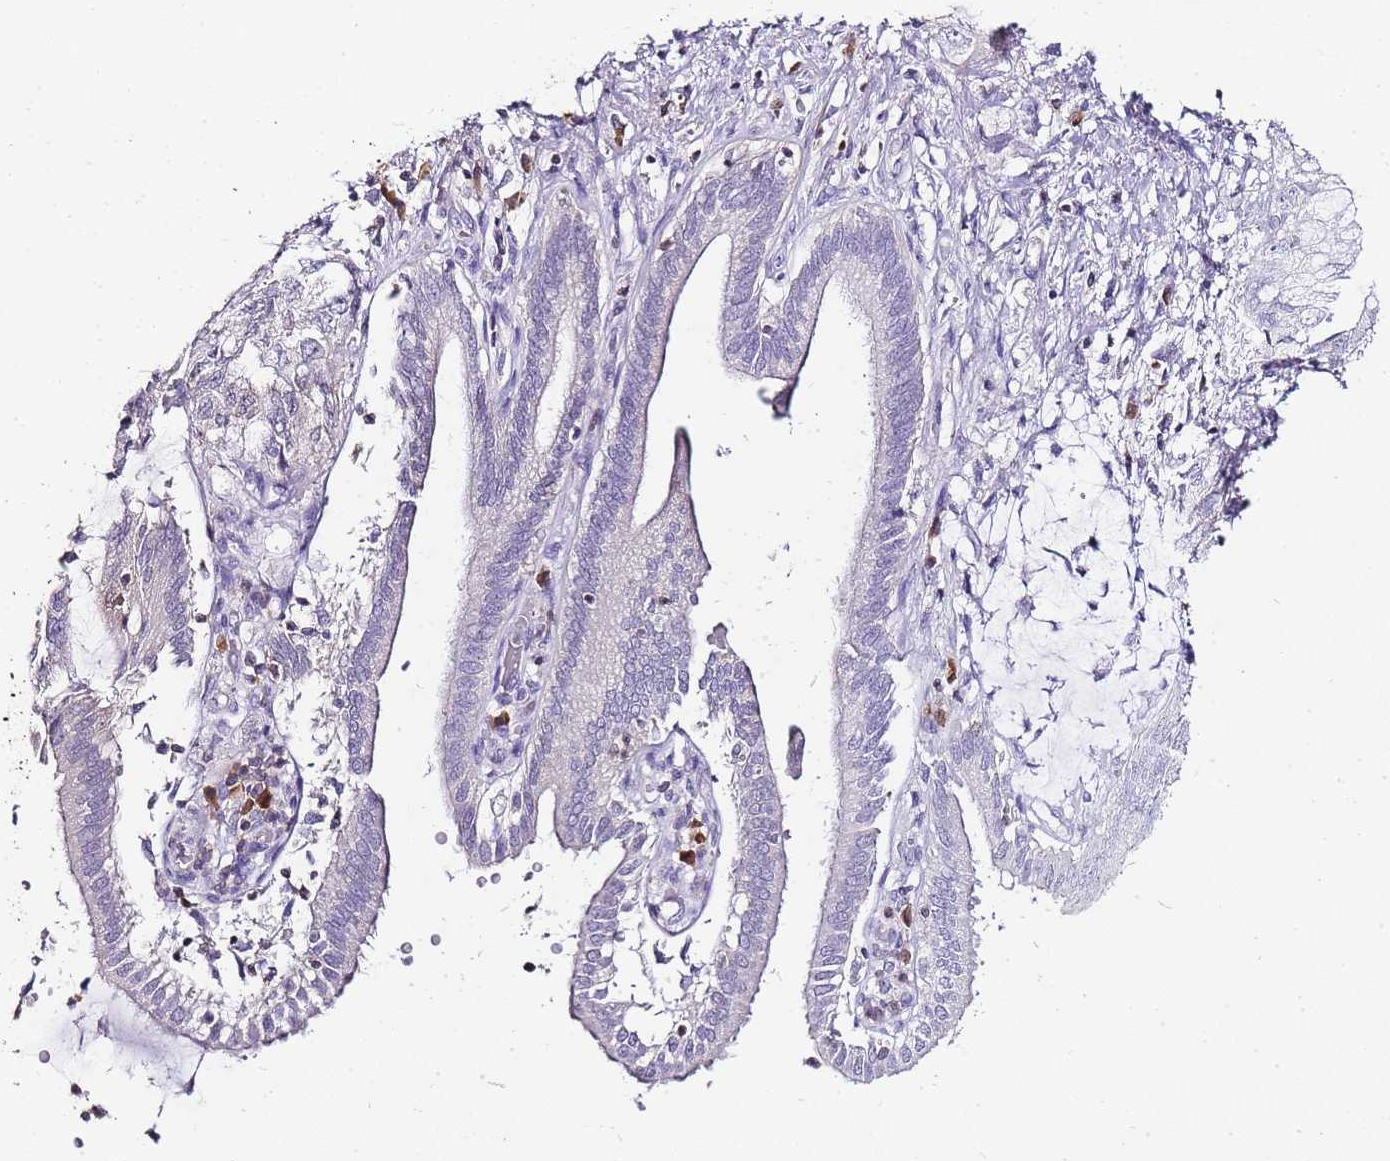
{"staining": {"intensity": "negative", "quantity": "none", "location": "none"}, "tissue": "pancreatic cancer", "cell_type": "Tumor cells", "image_type": "cancer", "snomed": [{"axis": "morphology", "description": "Adenocarcinoma, NOS"}, {"axis": "topography", "description": "Pancreas"}], "caption": "An image of human pancreatic cancer (adenocarcinoma) is negative for staining in tumor cells.", "gene": "ZBP1", "patient": {"sex": "female", "age": 73}}